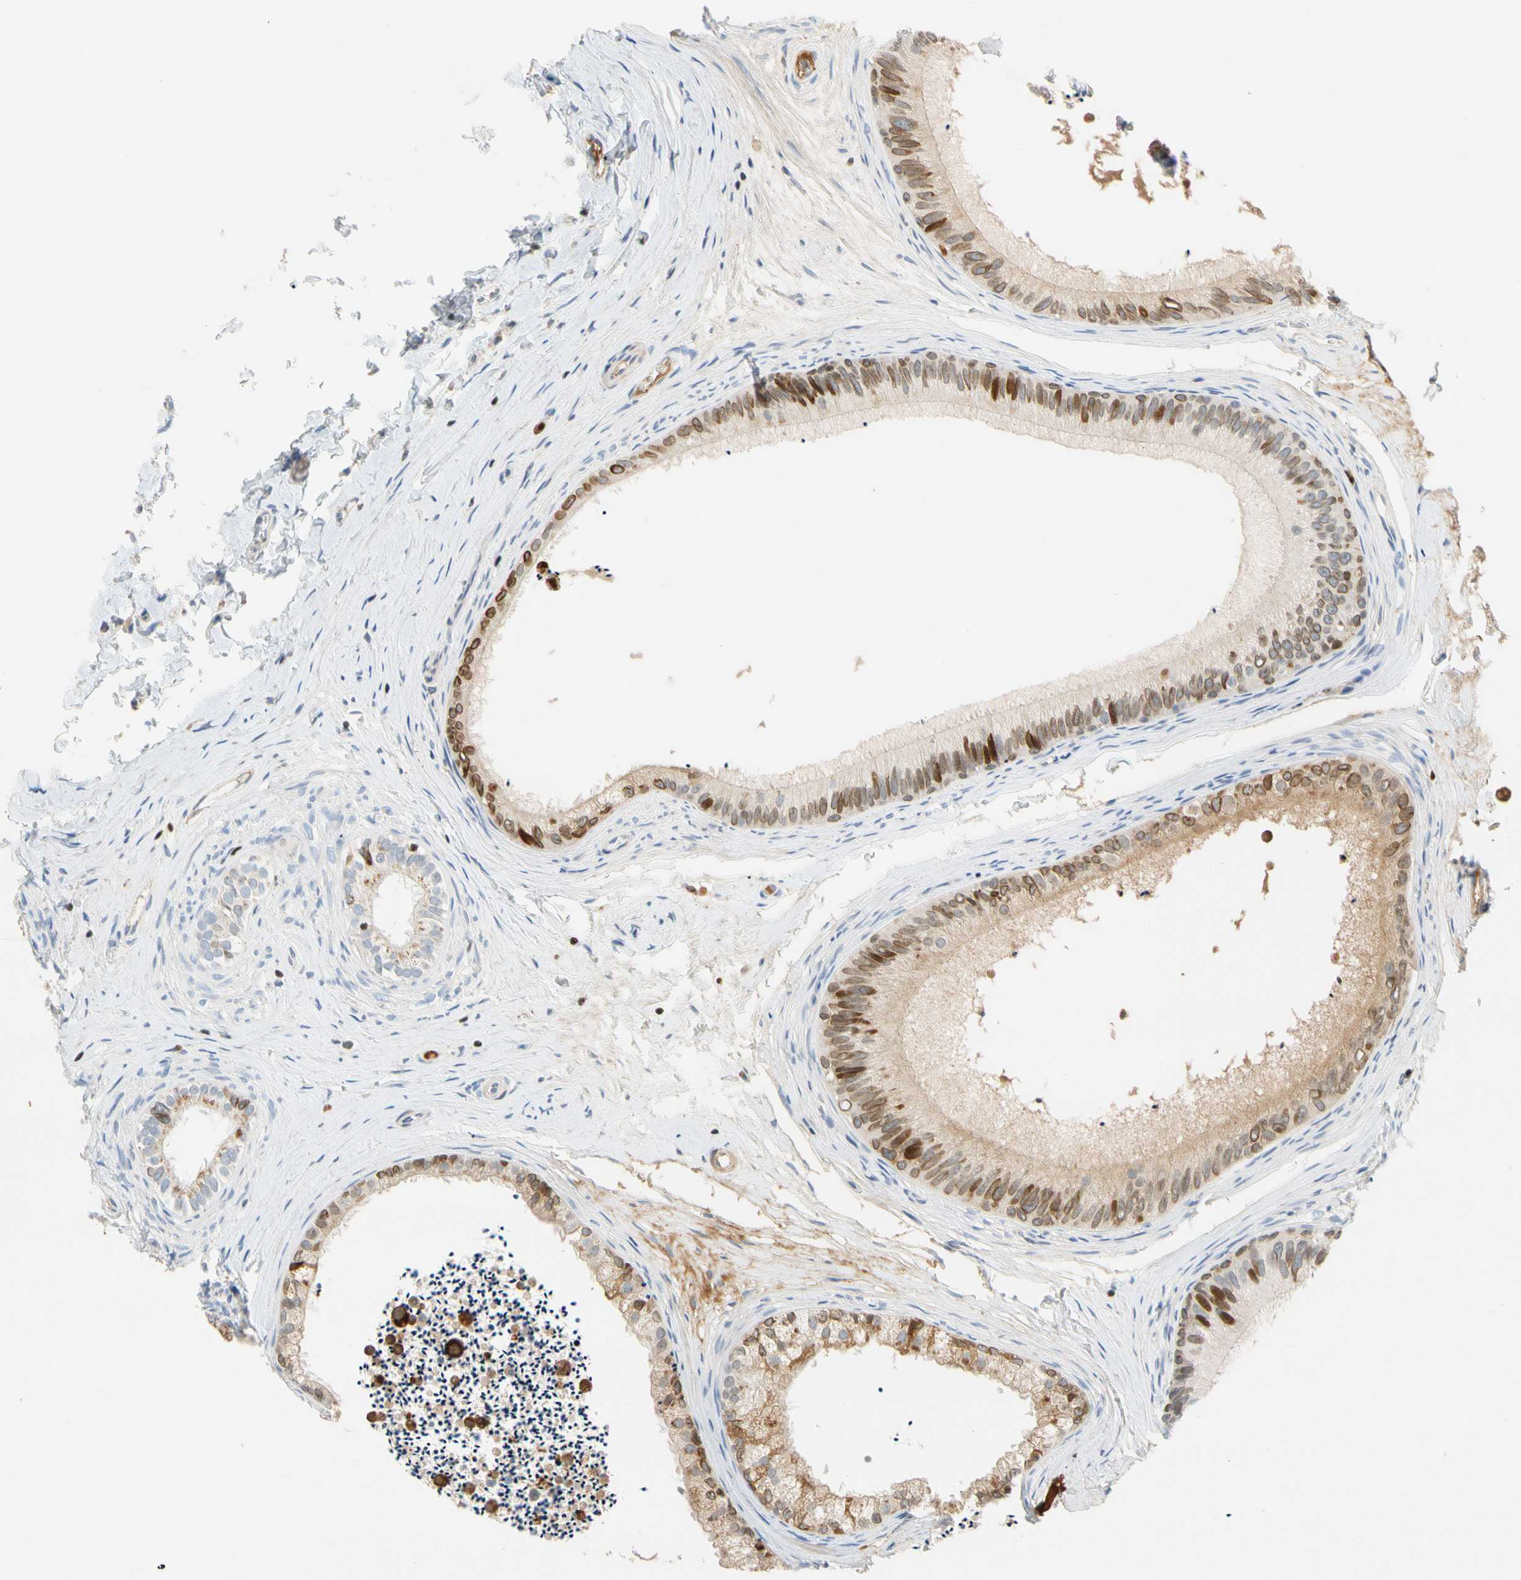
{"staining": {"intensity": "moderate", "quantity": "25%-75%", "location": "cytoplasmic/membranous,nuclear"}, "tissue": "epididymis", "cell_type": "Glandular cells", "image_type": "normal", "snomed": [{"axis": "morphology", "description": "Normal tissue, NOS"}, {"axis": "topography", "description": "Epididymis"}], "caption": "High-power microscopy captured an immunohistochemistry (IHC) micrograph of unremarkable epididymis, revealing moderate cytoplasmic/membranous,nuclear expression in about 25%-75% of glandular cells.", "gene": "SP140", "patient": {"sex": "male", "age": 56}}